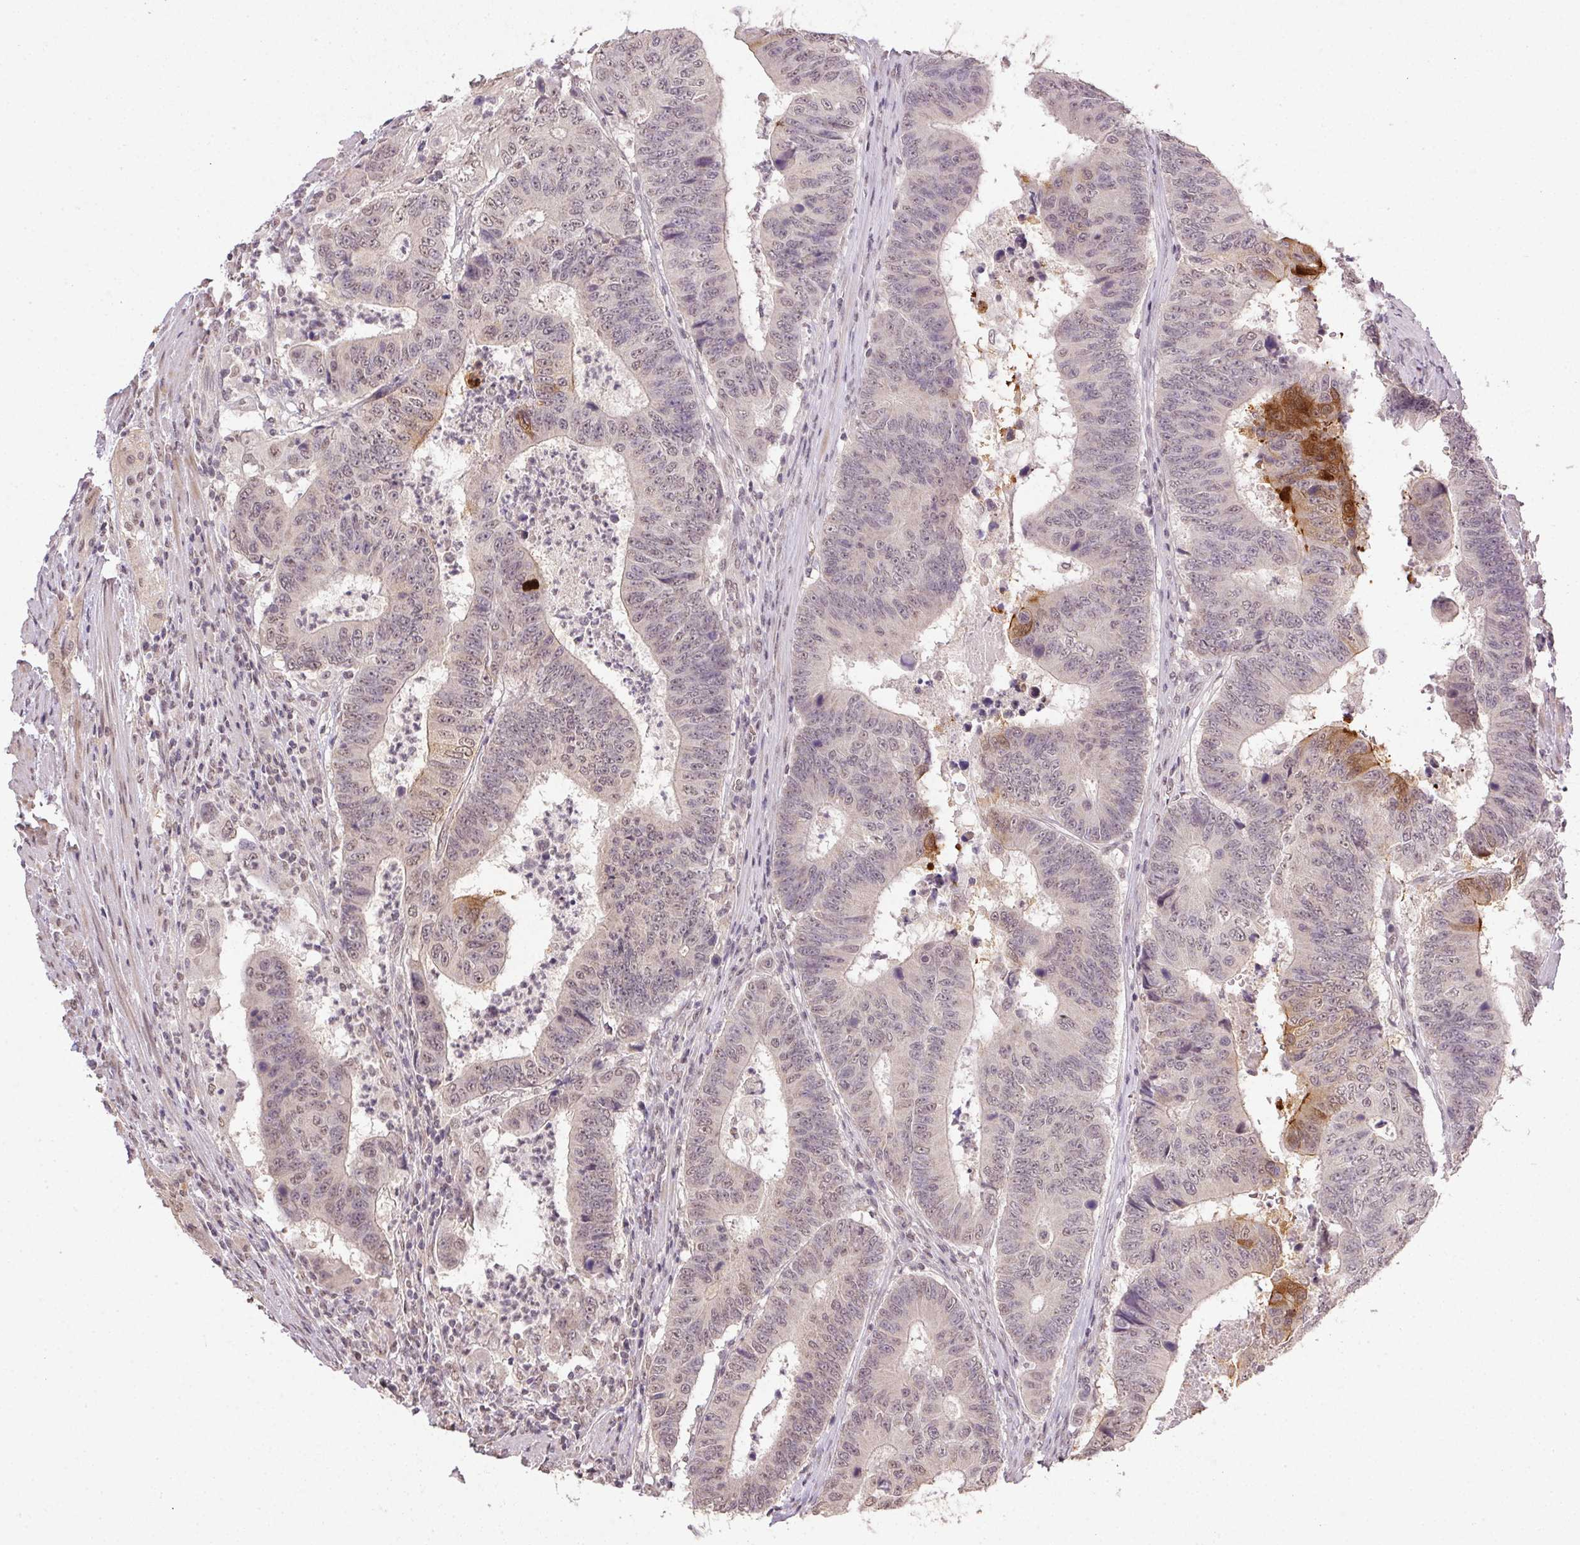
{"staining": {"intensity": "moderate", "quantity": "<25%", "location": "cytoplasmic/membranous,nuclear"}, "tissue": "colorectal cancer", "cell_type": "Tumor cells", "image_type": "cancer", "snomed": [{"axis": "morphology", "description": "Adenocarcinoma, NOS"}, {"axis": "topography", "description": "Colon"}], "caption": "Tumor cells demonstrate low levels of moderate cytoplasmic/membranous and nuclear positivity in about <25% of cells in human adenocarcinoma (colorectal).", "gene": "PPP4R4", "patient": {"sex": "female", "age": 48}}